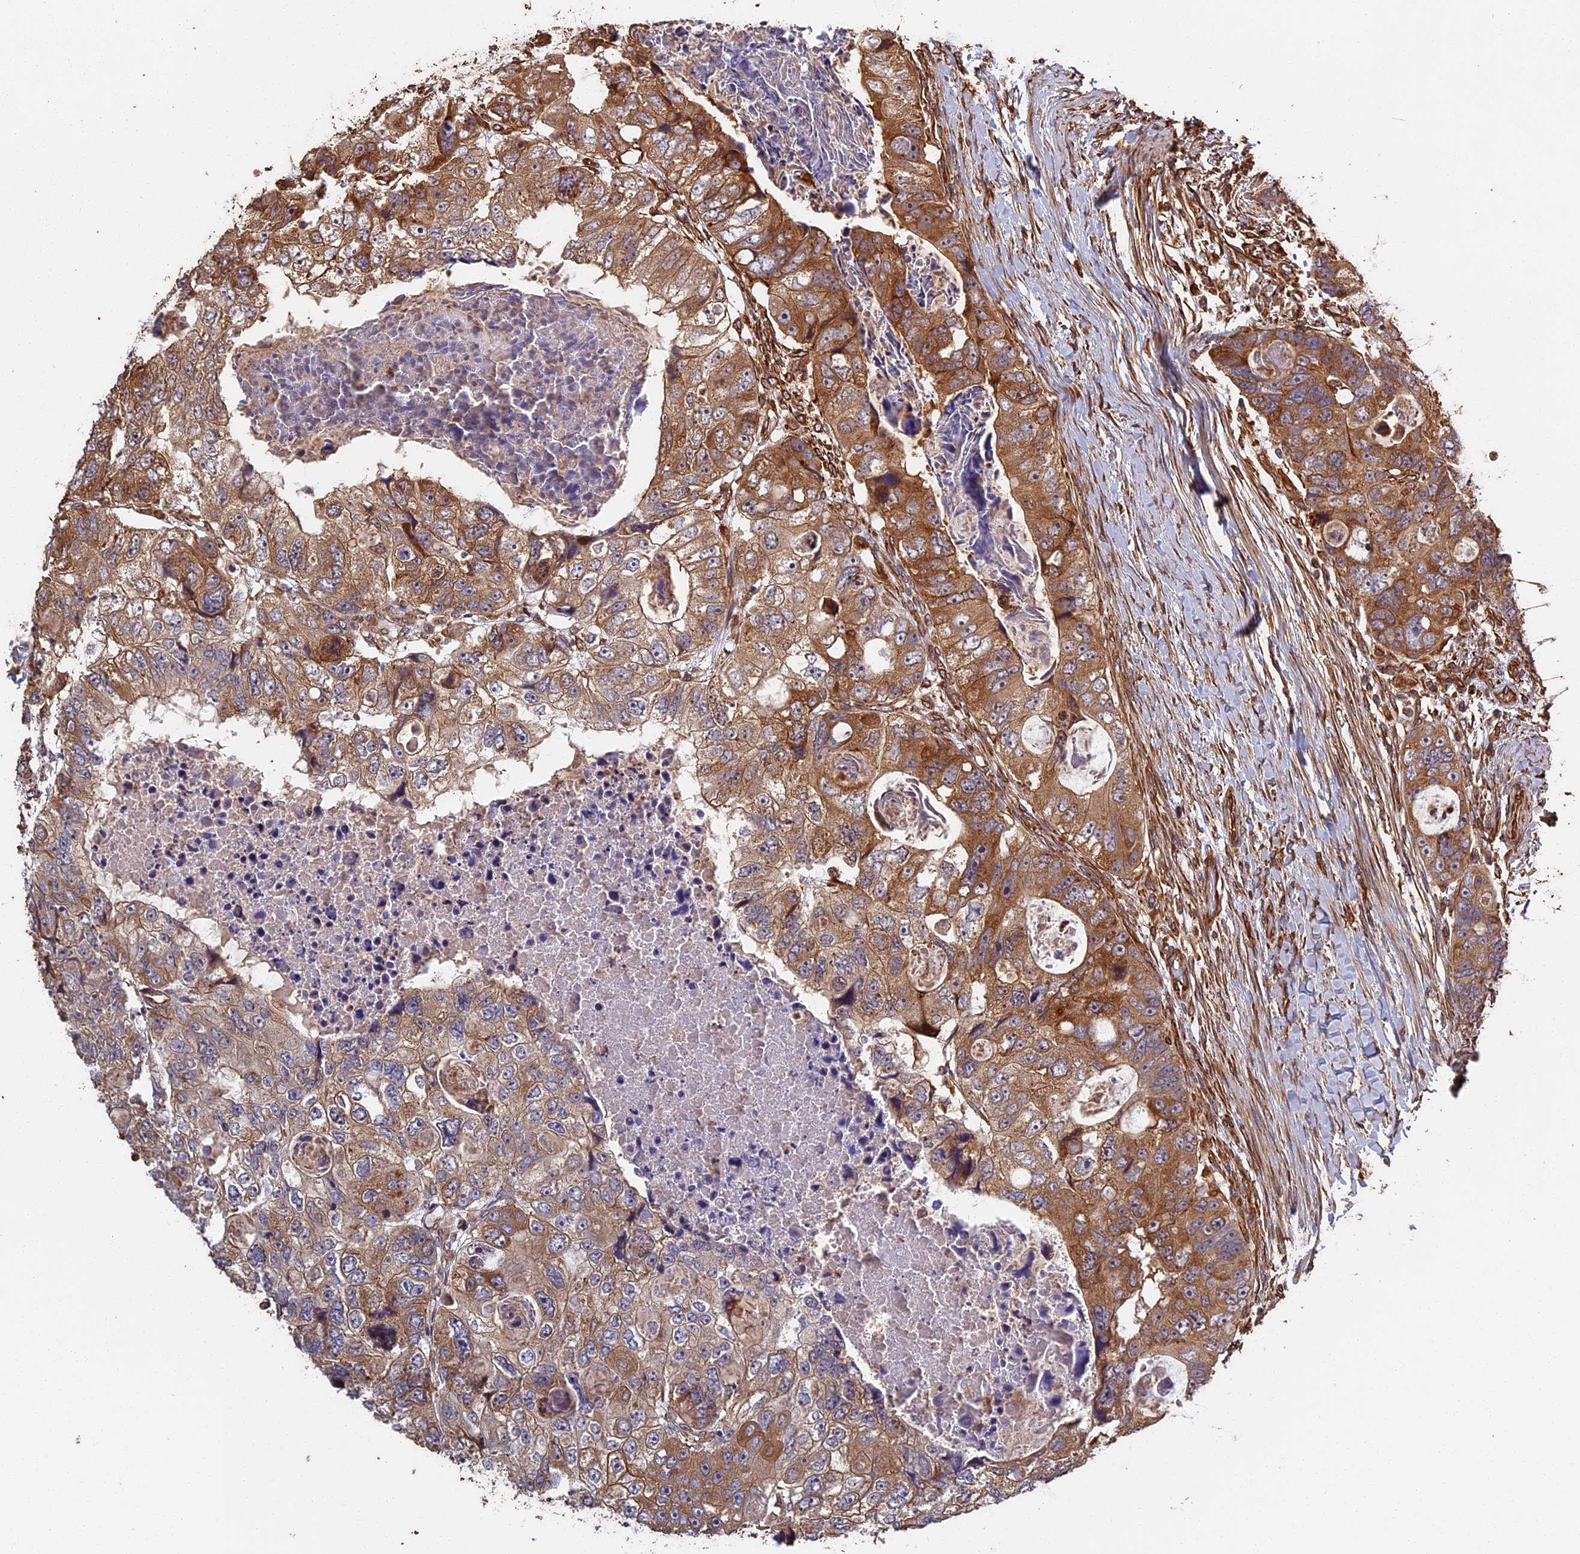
{"staining": {"intensity": "moderate", "quantity": ">75%", "location": "cytoplasmic/membranous"}, "tissue": "colorectal cancer", "cell_type": "Tumor cells", "image_type": "cancer", "snomed": [{"axis": "morphology", "description": "Adenocarcinoma, NOS"}, {"axis": "topography", "description": "Rectum"}], "caption": "This is an image of immunohistochemistry staining of colorectal cancer, which shows moderate expression in the cytoplasmic/membranous of tumor cells.", "gene": "CCDC124", "patient": {"sex": "male", "age": 59}}